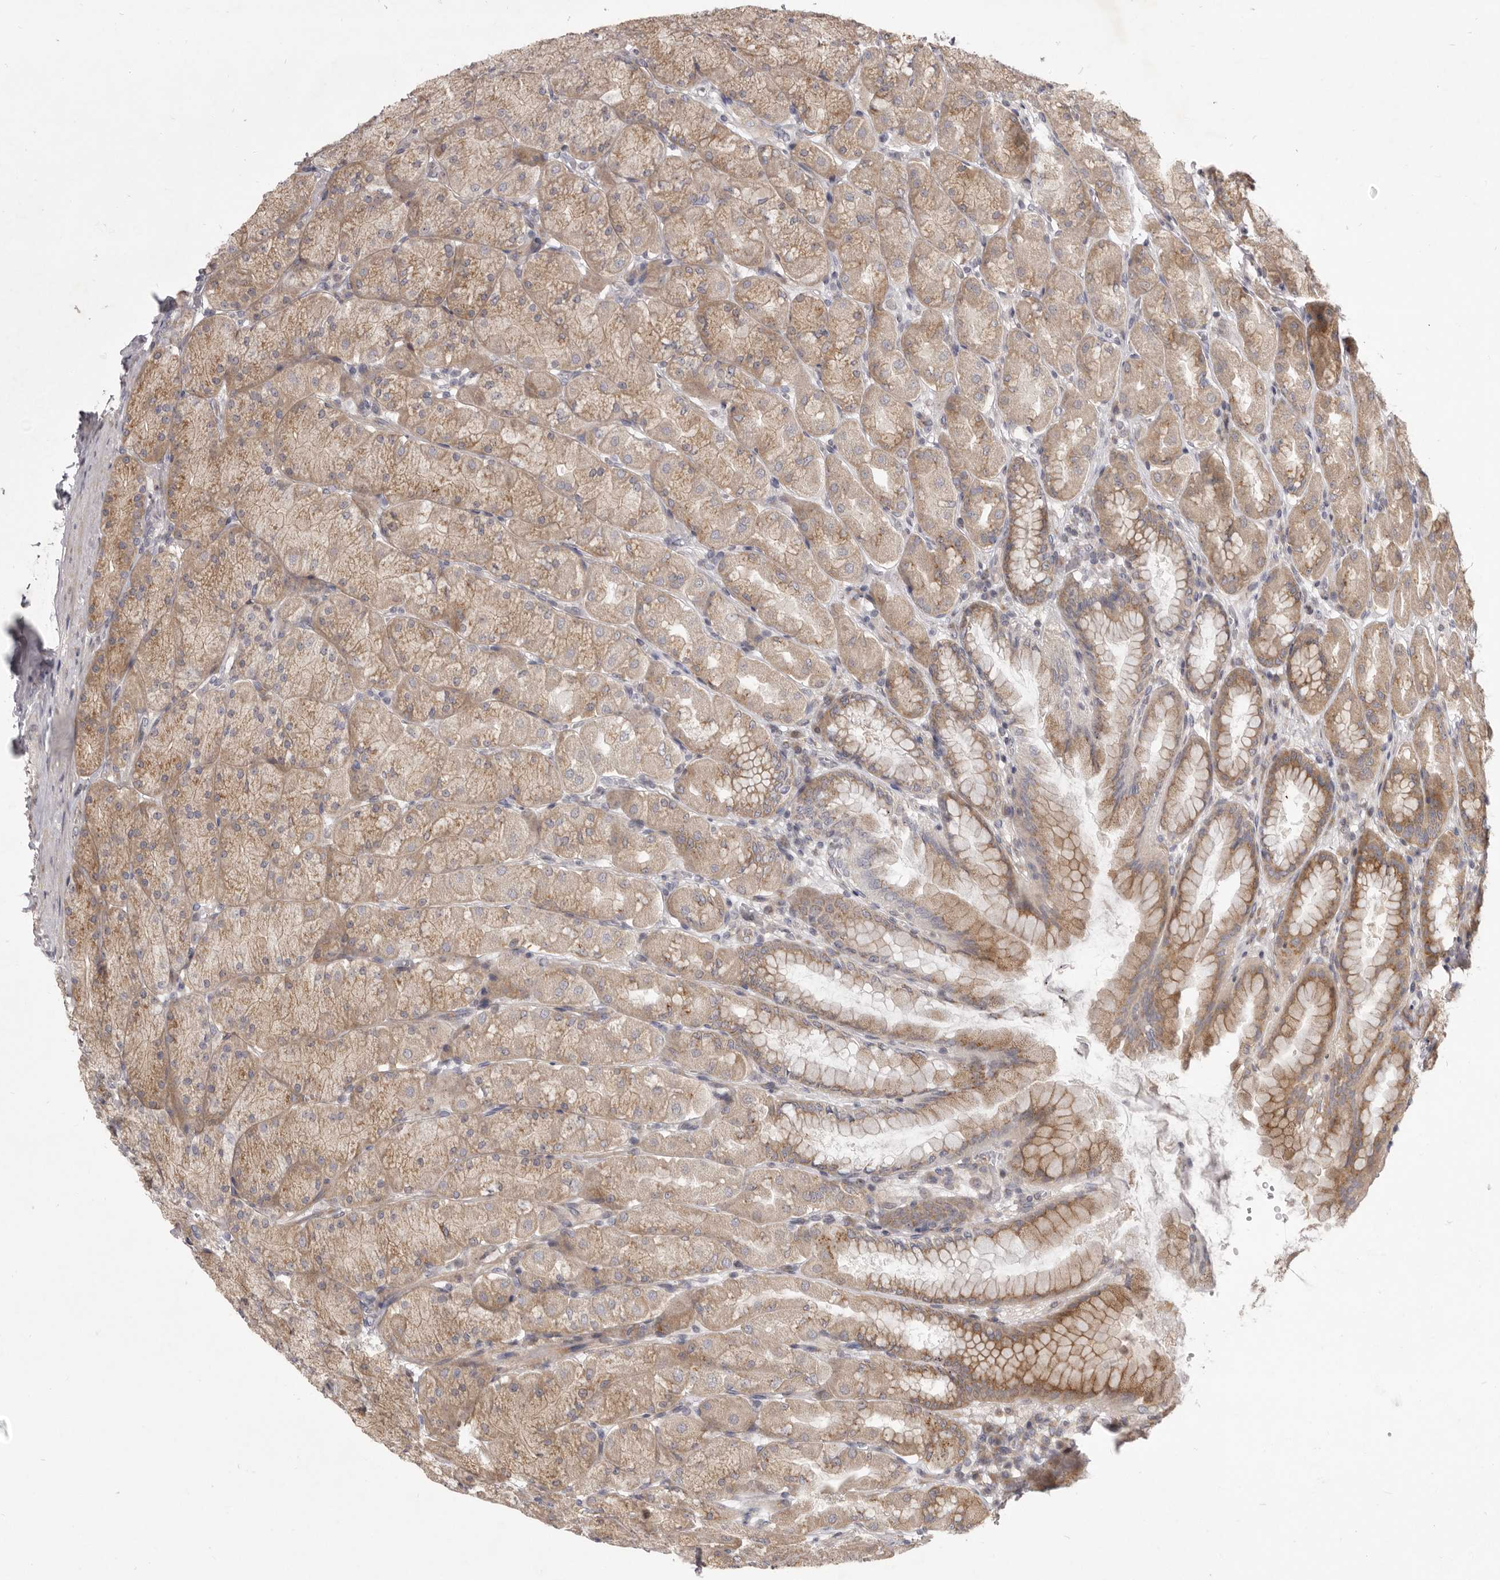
{"staining": {"intensity": "moderate", "quantity": ">75%", "location": "cytoplasmic/membranous"}, "tissue": "stomach", "cell_type": "Glandular cells", "image_type": "normal", "snomed": [{"axis": "morphology", "description": "Normal tissue, NOS"}, {"axis": "topography", "description": "Stomach, upper"}], "caption": "Immunohistochemistry (DAB) staining of unremarkable human stomach demonstrates moderate cytoplasmic/membranous protein expression in about >75% of glandular cells. (IHC, brightfield microscopy, high magnification).", "gene": "TBC1D8B", "patient": {"sex": "female", "age": 56}}